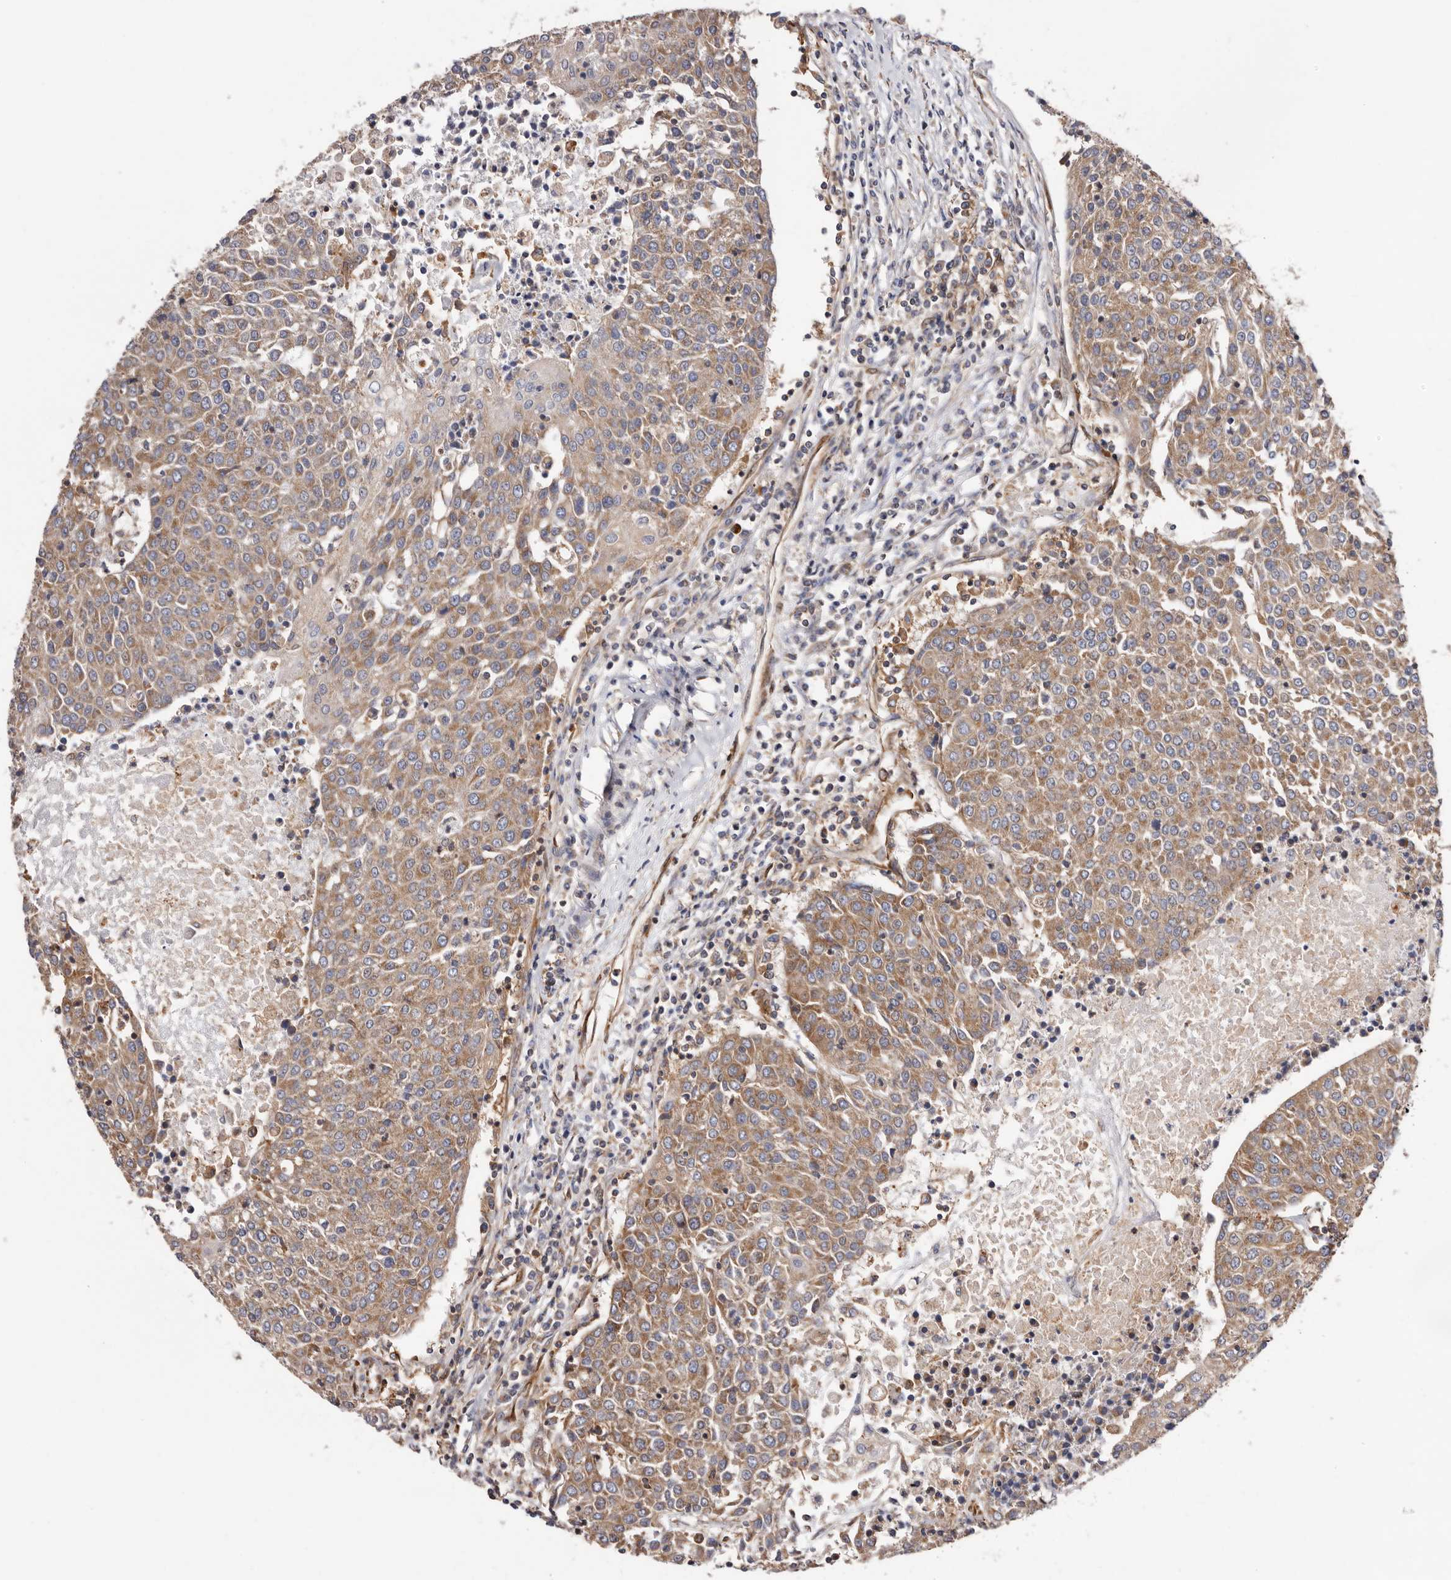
{"staining": {"intensity": "weak", "quantity": ">75%", "location": "cytoplasmic/membranous"}, "tissue": "urothelial cancer", "cell_type": "Tumor cells", "image_type": "cancer", "snomed": [{"axis": "morphology", "description": "Urothelial carcinoma, High grade"}, {"axis": "topography", "description": "Urinary bladder"}], "caption": "High-grade urothelial carcinoma stained with a protein marker reveals weak staining in tumor cells.", "gene": "COQ8B", "patient": {"sex": "female", "age": 85}}